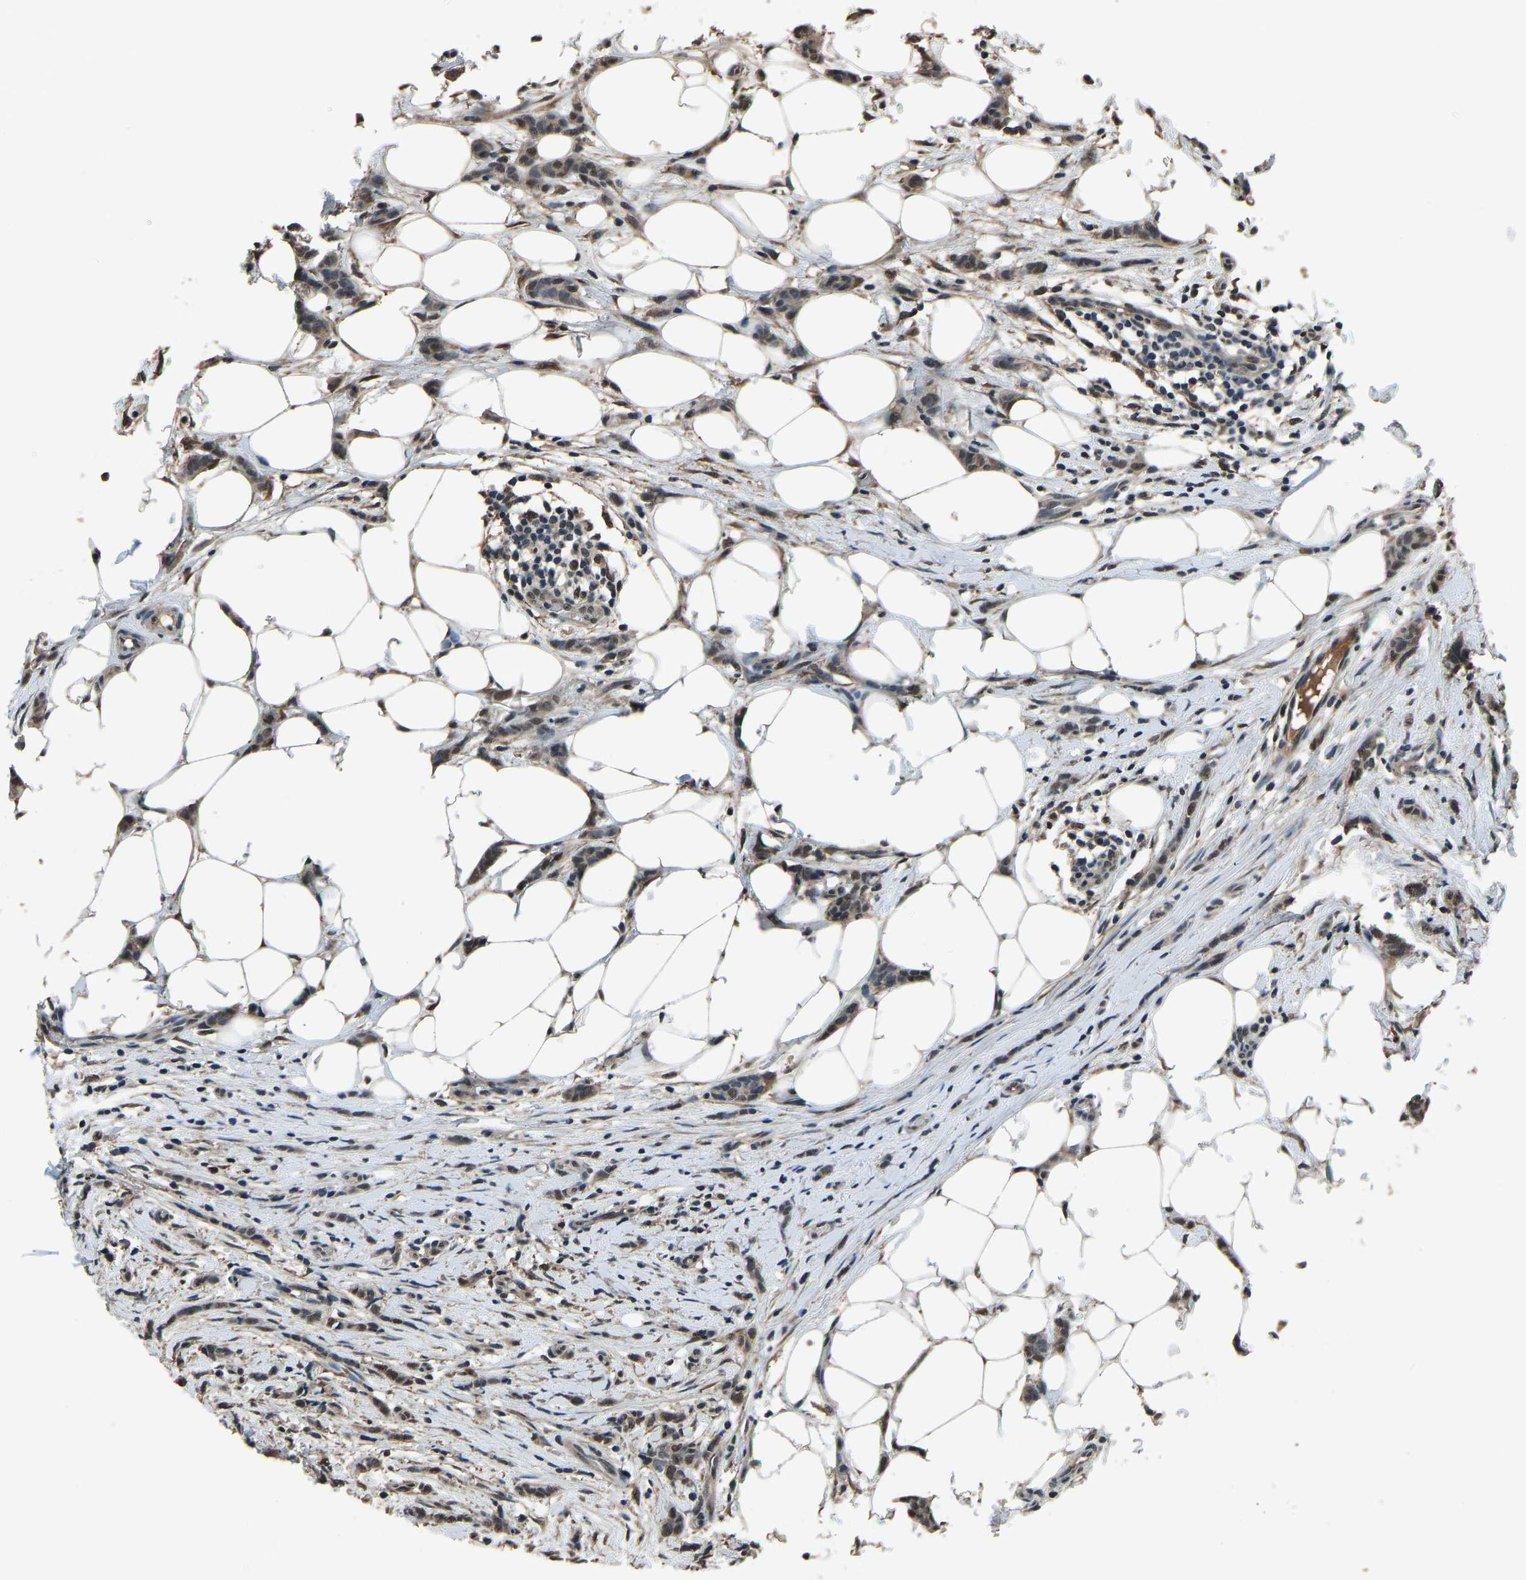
{"staining": {"intensity": "moderate", "quantity": "25%-75%", "location": "nuclear"}, "tissue": "breast cancer", "cell_type": "Tumor cells", "image_type": "cancer", "snomed": [{"axis": "morphology", "description": "Lobular carcinoma"}, {"axis": "topography", "description": "Skin"}, {"axis": "topography", "description": "Breast"}], "caption": "Moderate nuclear staining for a protein is appreciated in approximately 25%-75% of tumor cells of breast cancer using immunohistochemistry.", "gene": "TOX4", "patient": {"sex": "female", "age": 46}}